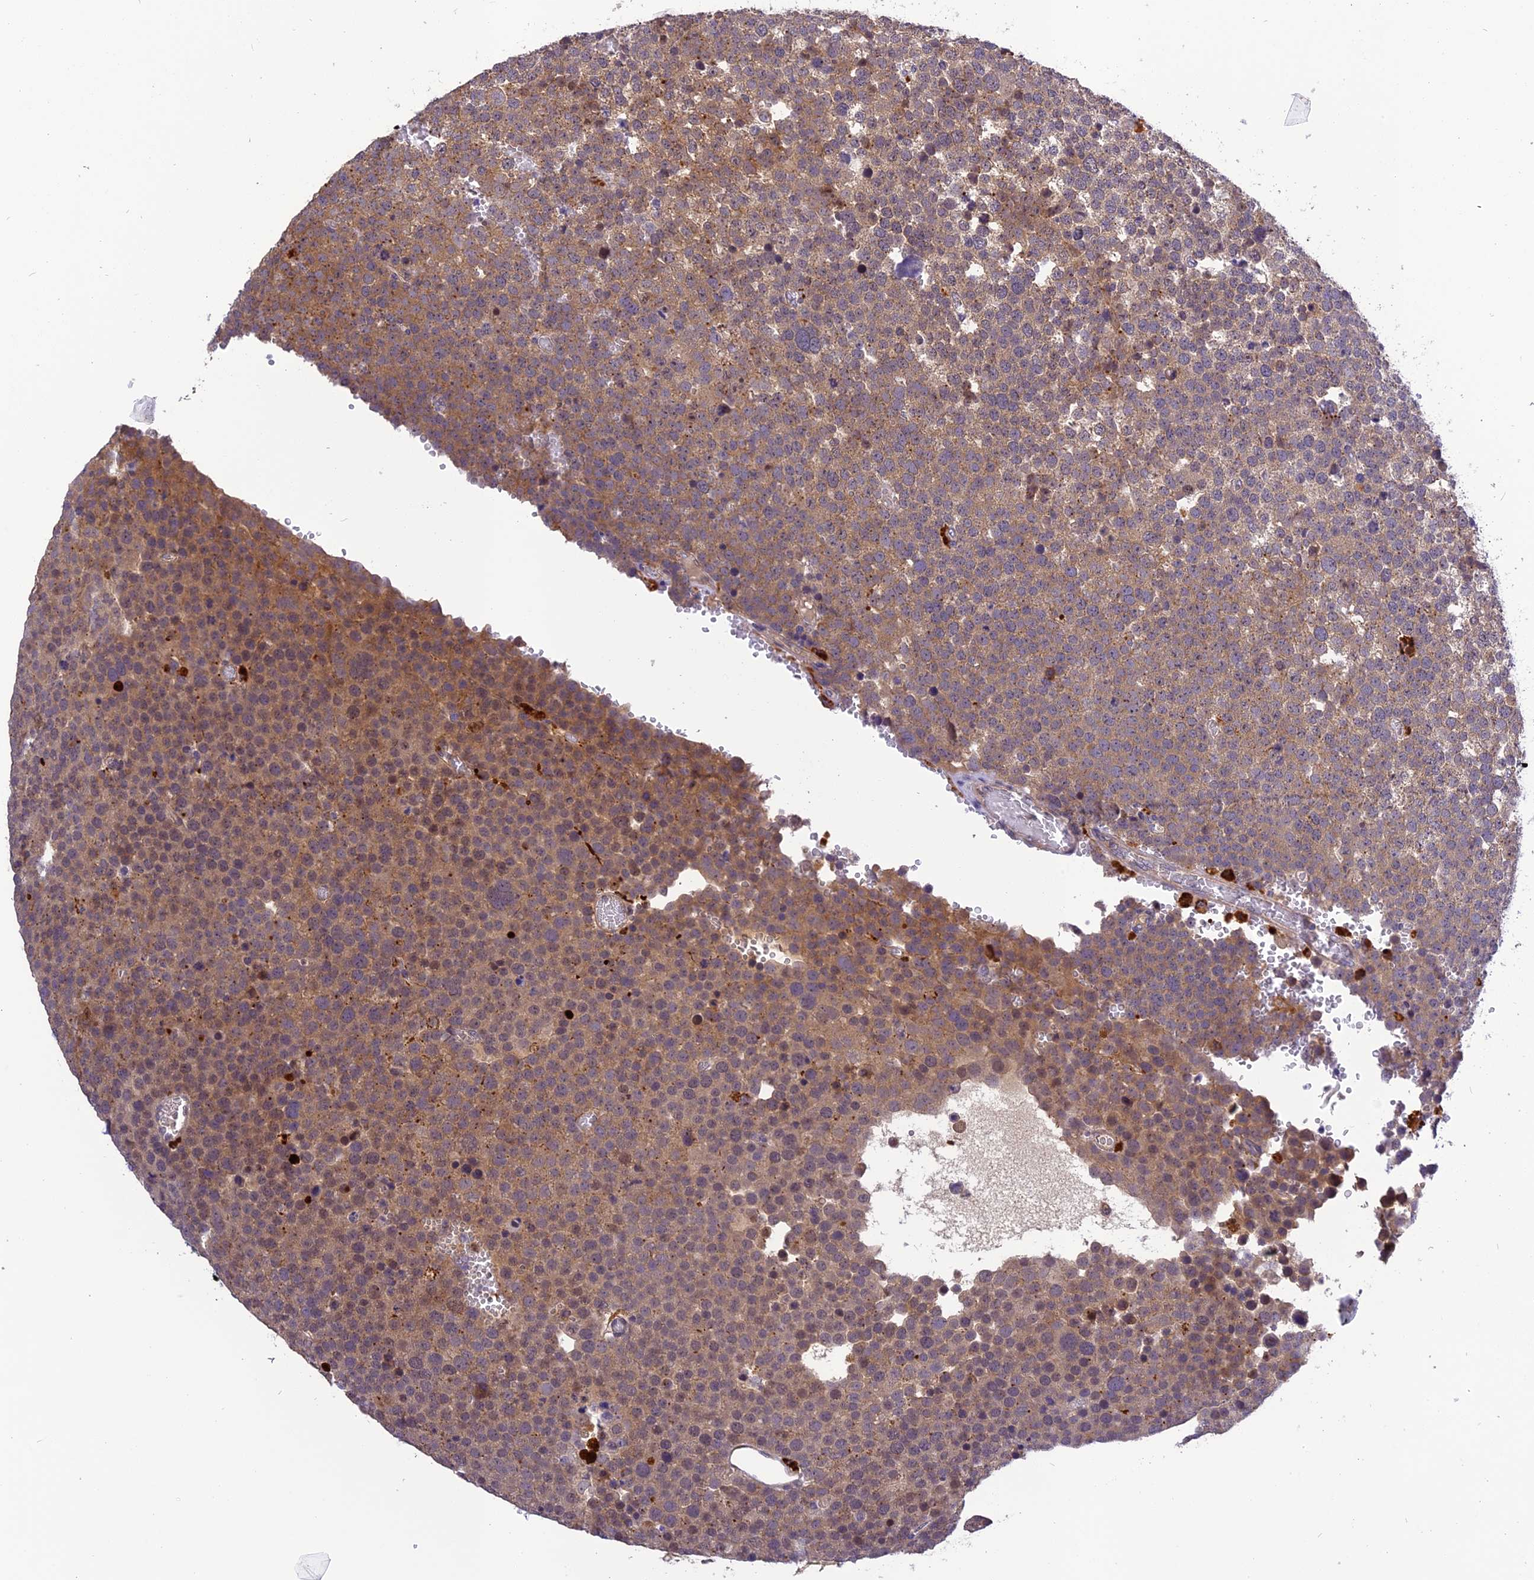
{"staining": {"intensity": "moderate", "quantity": ">75%", "location": "cytoplasmic/membranous"}, "tissue": "testis cancer", "cell_type": "Tumor cells", "image_type": "cancer", "snomed": [{"axis": "morphology", "description": "Seminoma, NOS"}, {"axis": "topography", "description": "Testis"}], "caption": "Brown immunohistochemical staining in testis seminoma displays moderate cytoplasmic/membranous staining in about >75% of tumor cells.", "gene": "FNIP2", "patient": {"sex": "male", "age": 71}}